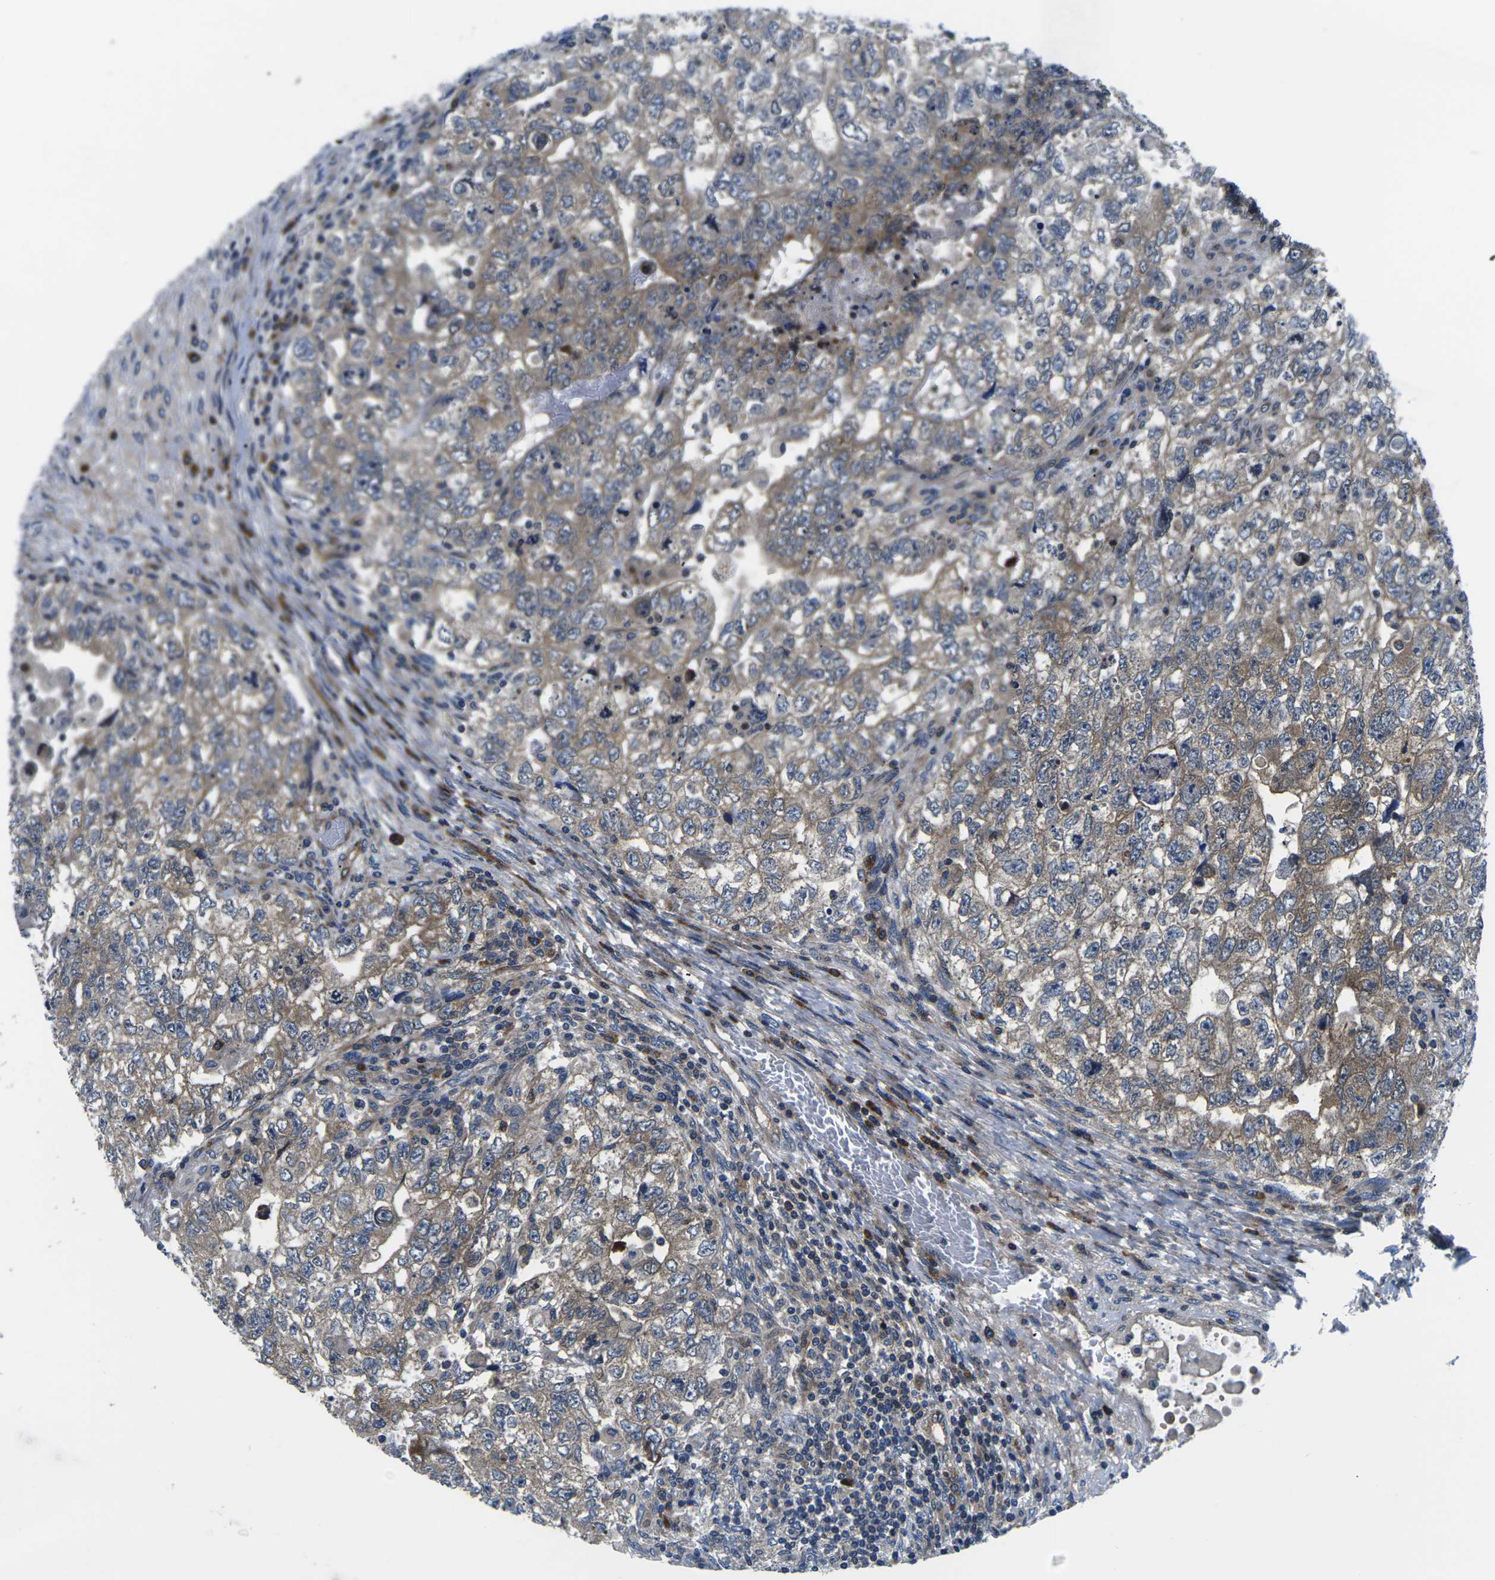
{"staining": {"intensity": "moderate", "quantity": ">75%", "location": "cytoplasmic/membranous"}, "tissue": "testis cancer", "cell_type": "Tumor cells", "image_type": "cancer", "snomed": [{"axis": "morphology", "description": "Carcinoma, Embryonal, NOS"}, {"axis": "topography", "description": "Testis"}], "caption": "Tumor cells reveal moderate cytoplasmic/membranous positivity in approximately >75% of cells in testis cancer.", "gene": "EIF4E", "patient": {"sex": "male", "age": 36}}